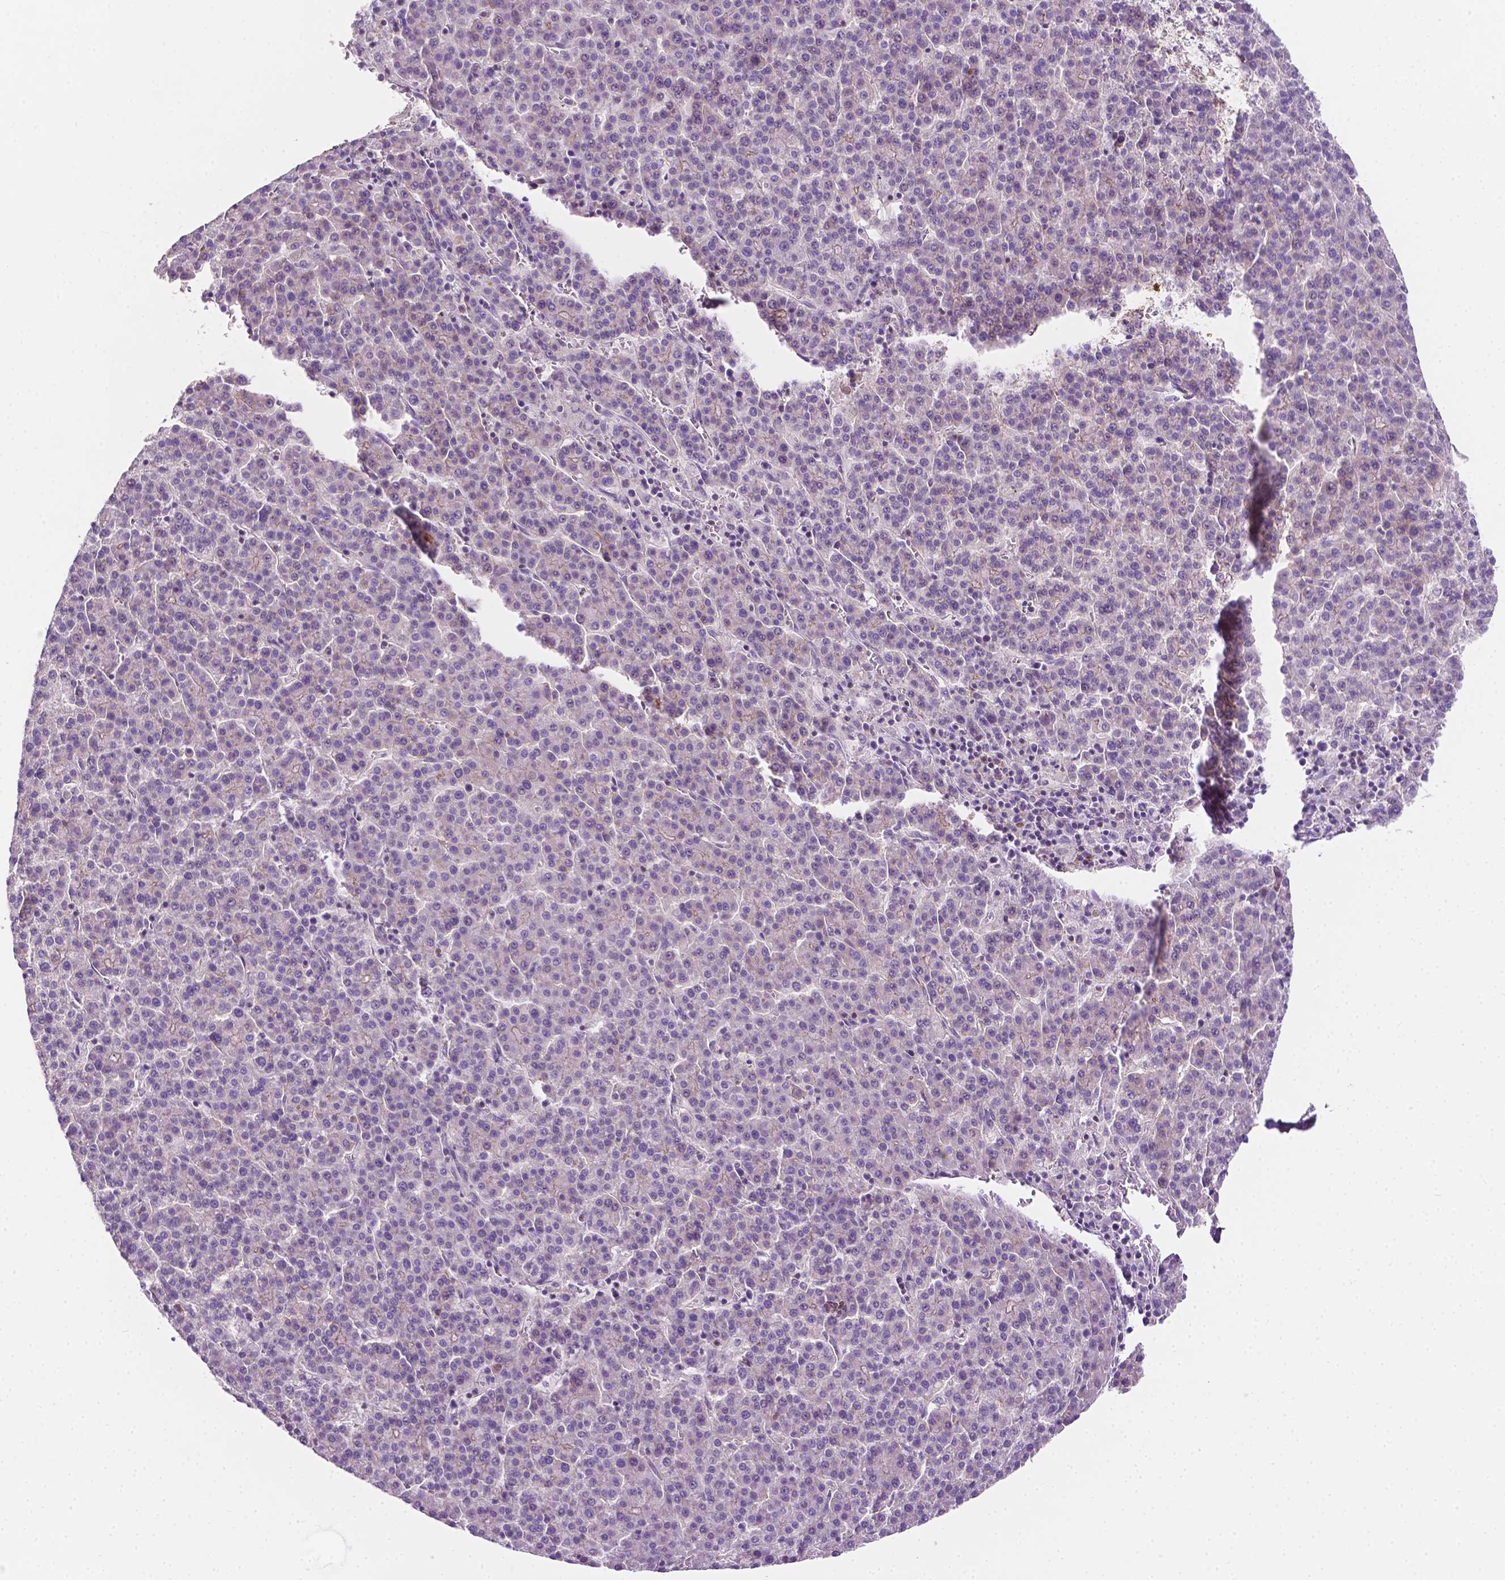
{"staining": {"intensity": "negative", "quantity": "none", "location": "none"}, "tissue": "liver cancer", "cell_type": "Tumor cells", "image_type": "cancer", "snomed": [{"axis": "morphology", "description": "Carcinoma, Hepatocellular, NOS"}, {"axis": "topography", "description": "Liver"}], "caption": "The photomicrograph exhibits no staining of tumor cells in liver cancer.", "gene": "EGFR", "patient": {"sex": "female", "age": 58}}